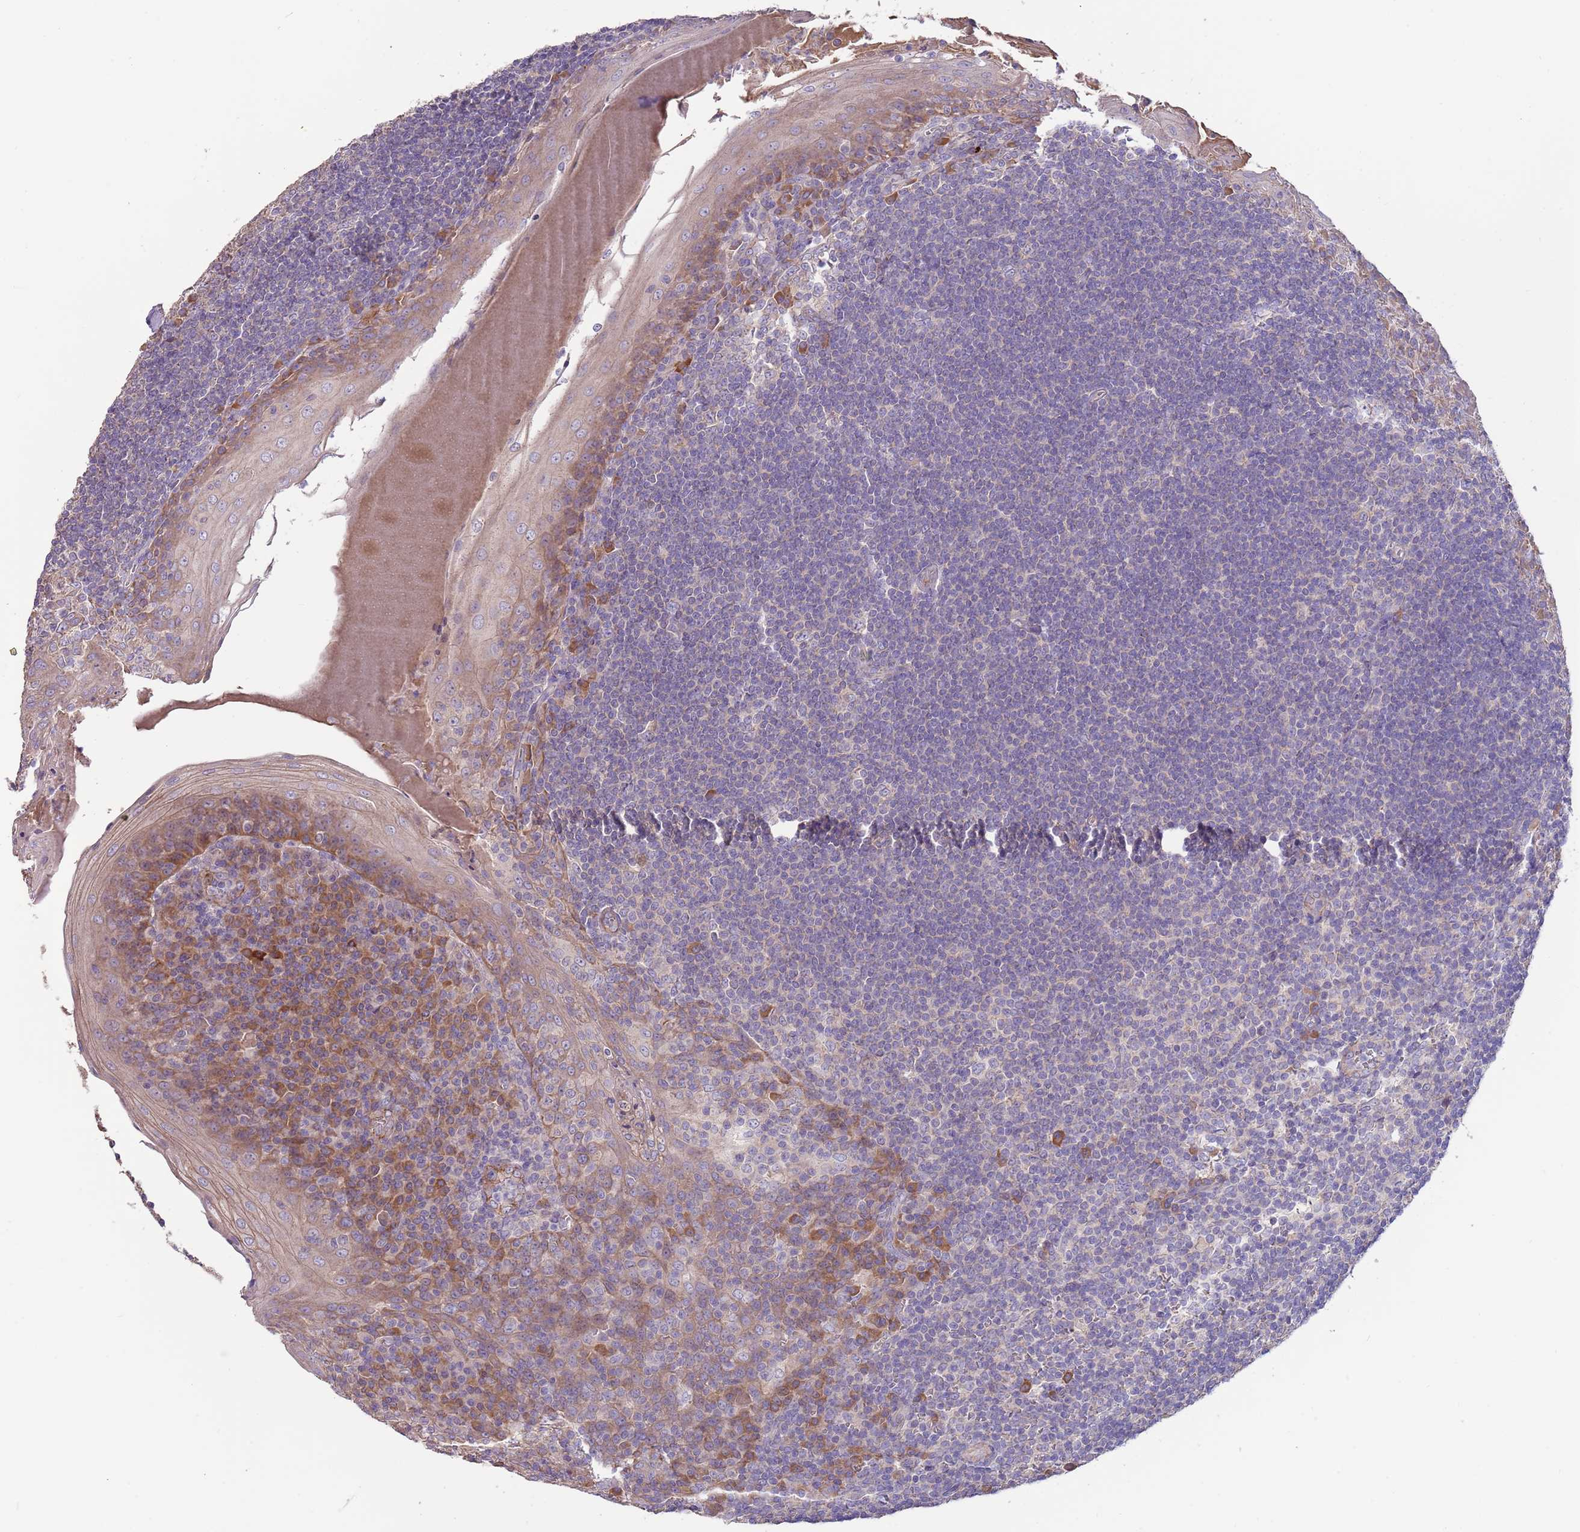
{"staining": {"intensity": "negative", "quantity": "none", "location": "none"}, "tissue": "tonsil", "cell_type": "Germinal center cells", "image_type": "normal", "snomed": [{"axis": "morphology", "description": "Normal tissue, NOS"}, {"axis": "topography", "description": "Tonsil"}], "caption": "Protein analysis of normal tonsil displays no significant expression in germinal center cells.", "gene": "TRMO", "patient": {"sex": "male", "age": 27}}